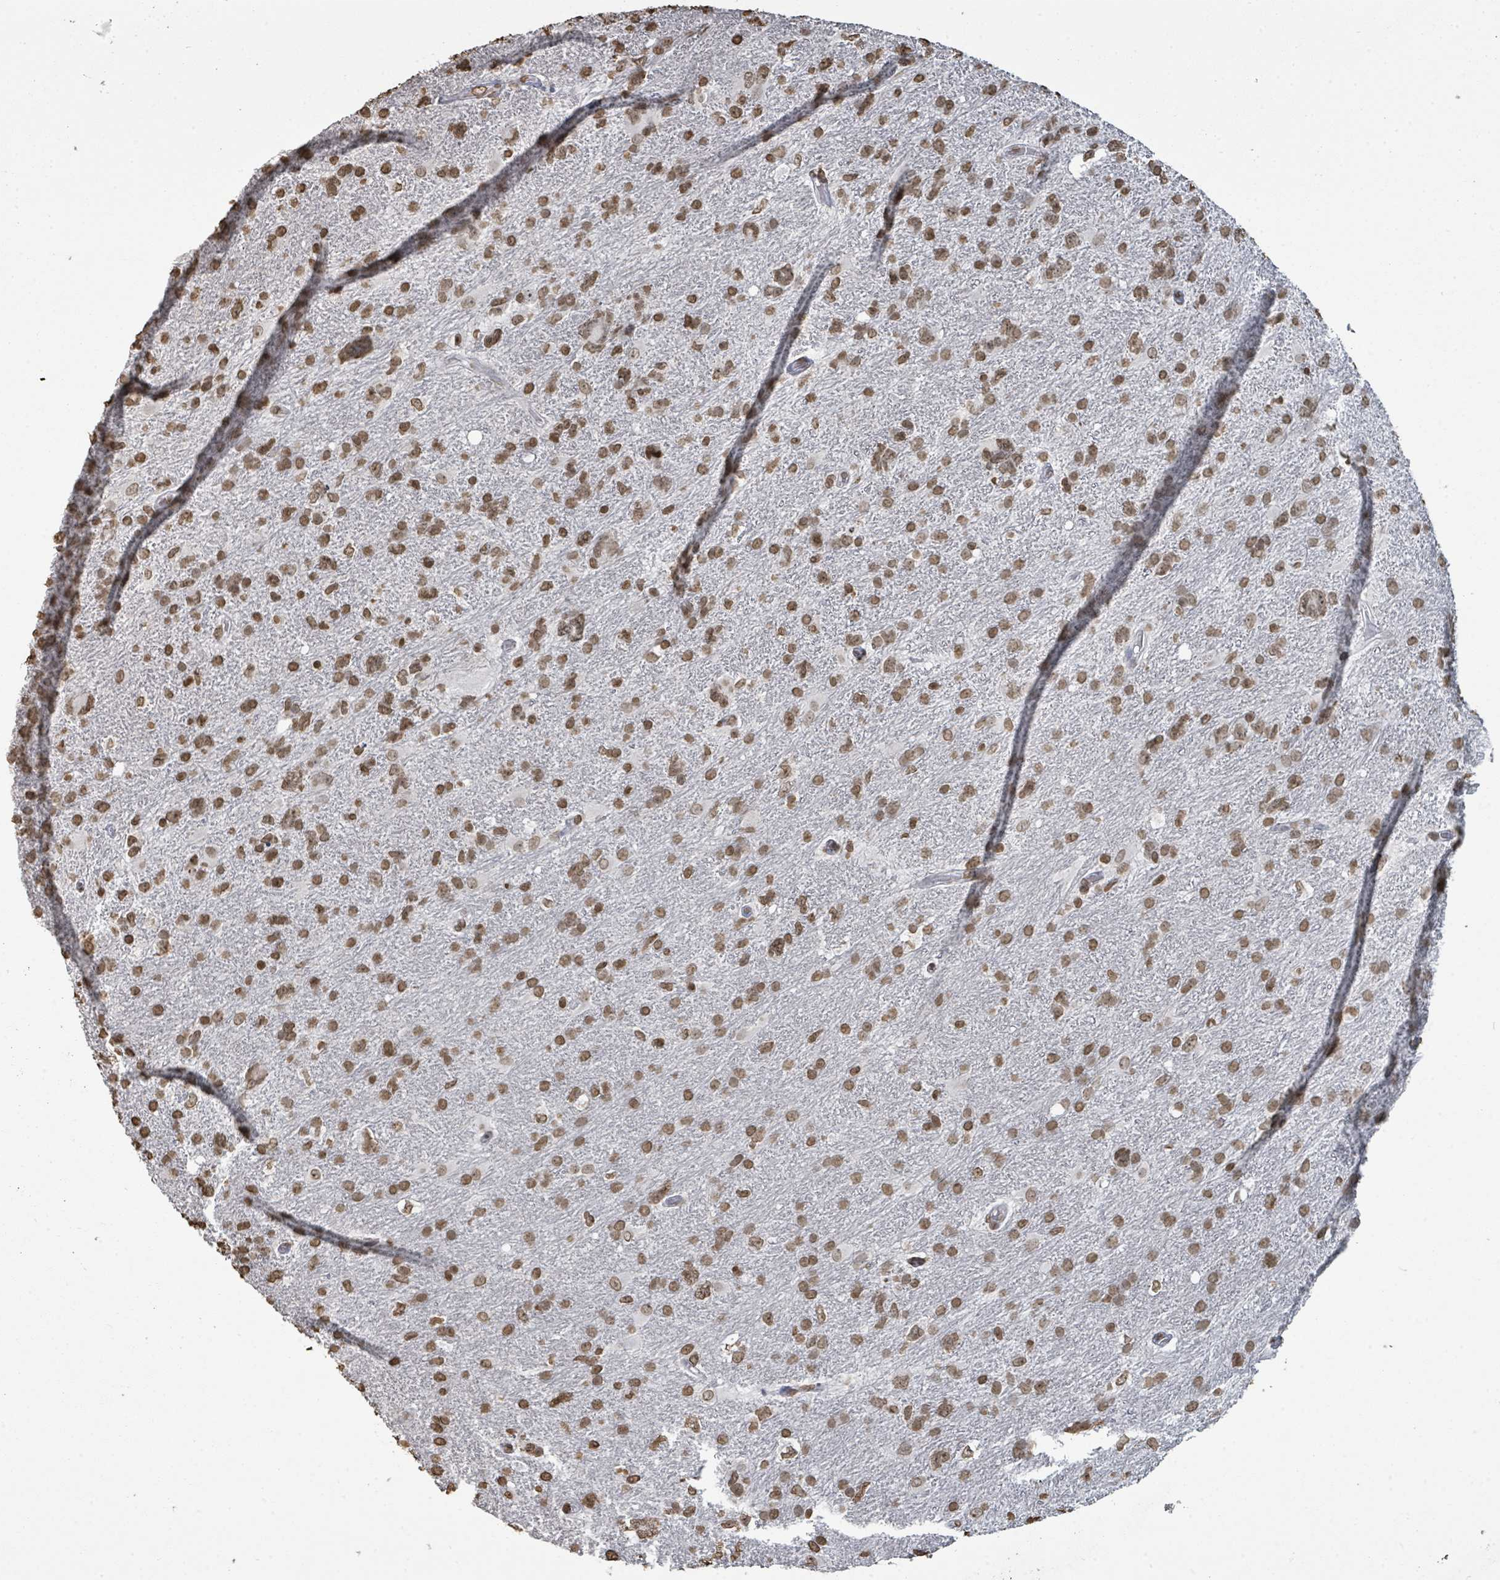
{"staining": {"intensity": "moderate", "quantity": ">75%", "location": "nuclear"}, "tissue": "glioma", "cell_type": "Tumor cells", "image_type": "cancer", "snomed": [{"axis": "morphology", "description": "Glioma, malignant, High grade"}, {"axis": "topography", "description": "Brain"}], "caption": "Glioma was stained to show a protein in brown. There is medium levels of moderate nuclear positivity in approximately >75% of tumor cells. The staining is performed using DAB (3,3'-diaminobenzidine) brown chromogen to label protein expression. The nuclei are counter-stained blue using hematoxylin.", "gene": "MRPS12", "patient": {"sex": "male", "age": 61}}